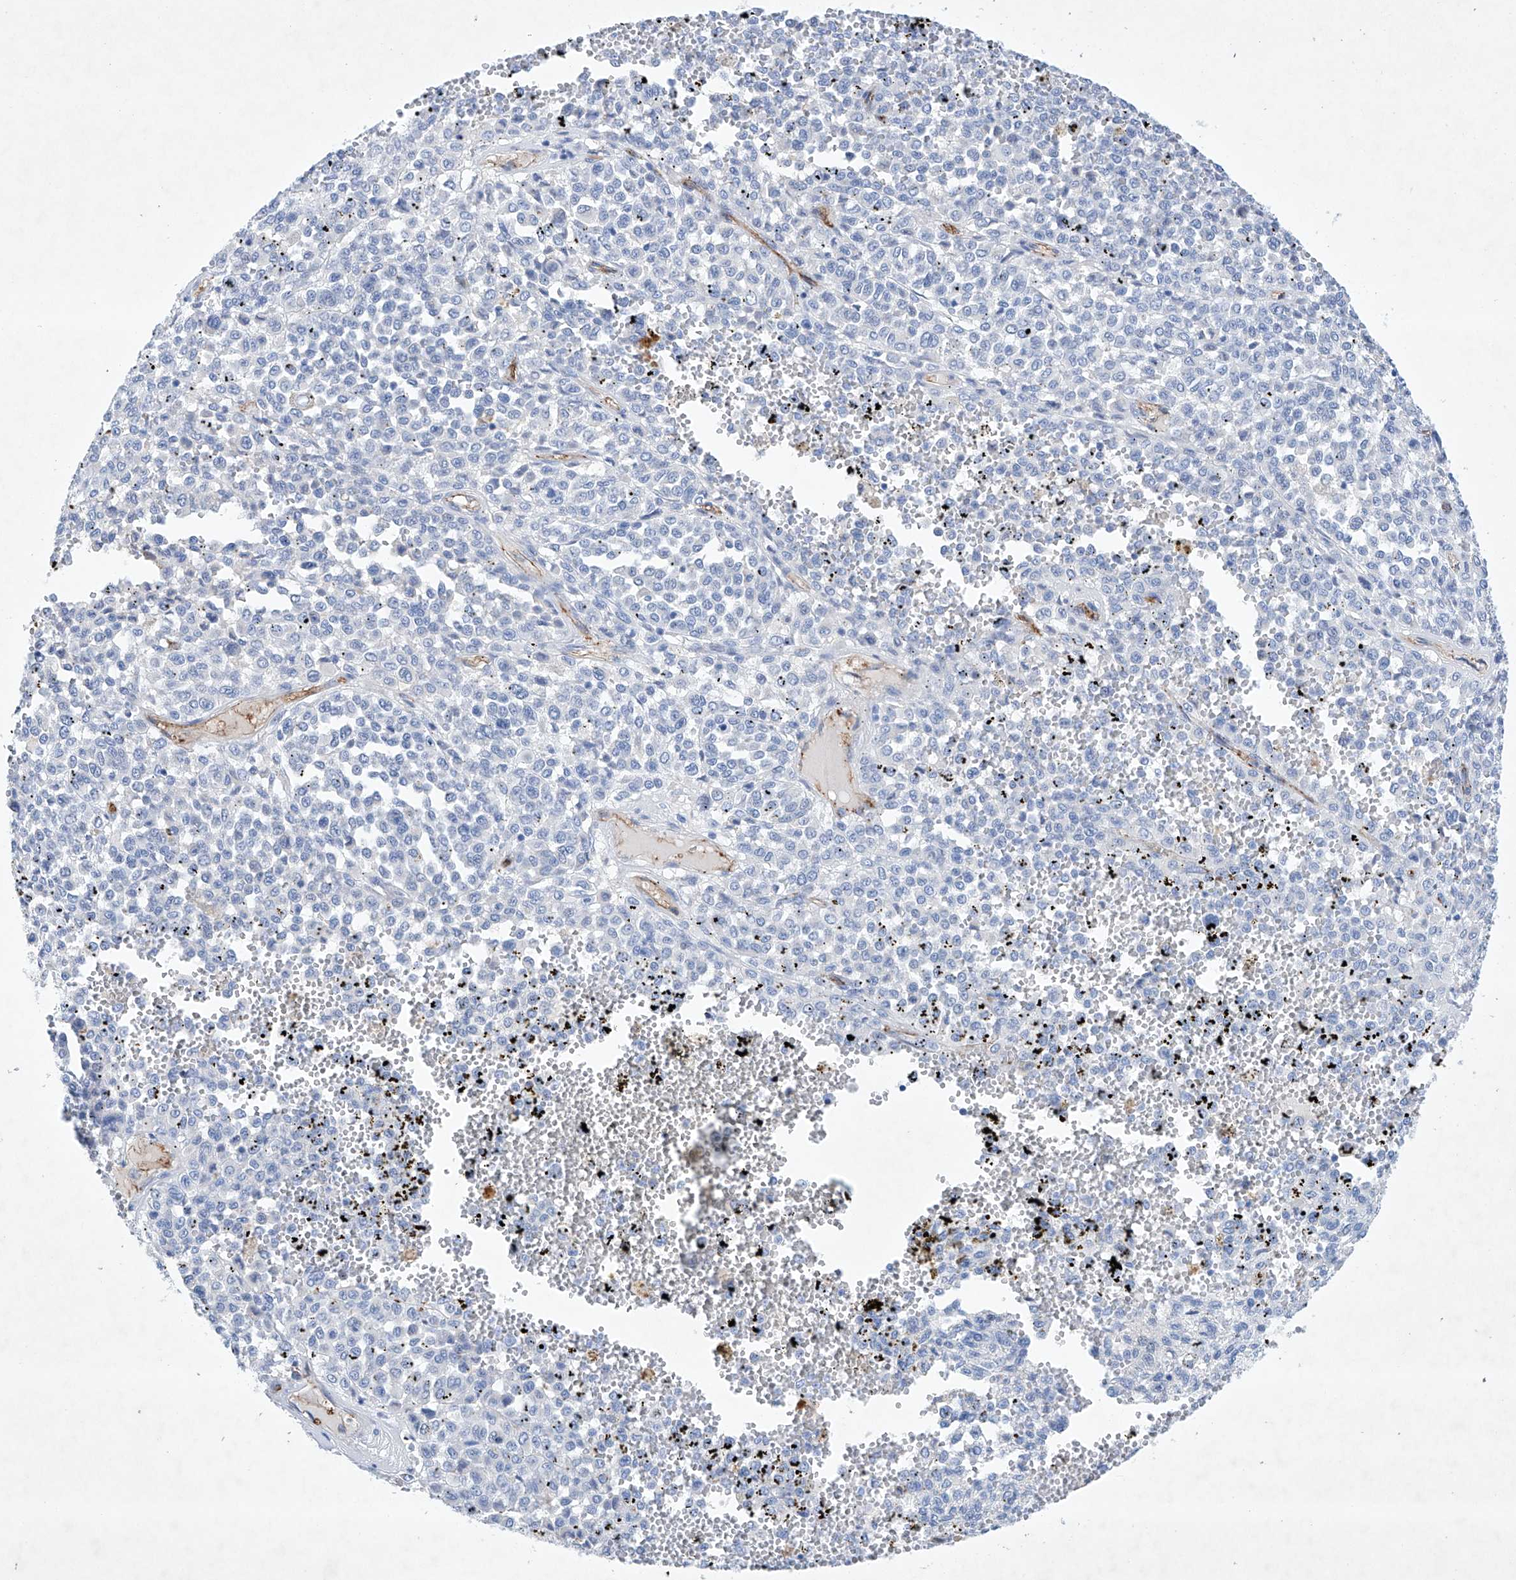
{"staining": {"intensity": "negative", "quantity": "none", "location": "none"}, "tissue": "melanoma", "cell_type": "Tumor cells", "image_type": "cancer", "snomed": [{"axis": "morphology", "description": "Malignant melanoma, Metastatic site"}, {"axis": "topography", "description": "Pancreas"}], "caption": "DAB (3,3'-diaminobenzidine) immunohistochemical staining of malignant melanoma (metastatic site) shows no significant staining in tumor cells.", "gene": "ETV7", "patient": {"sex": "female", "age": 30}}